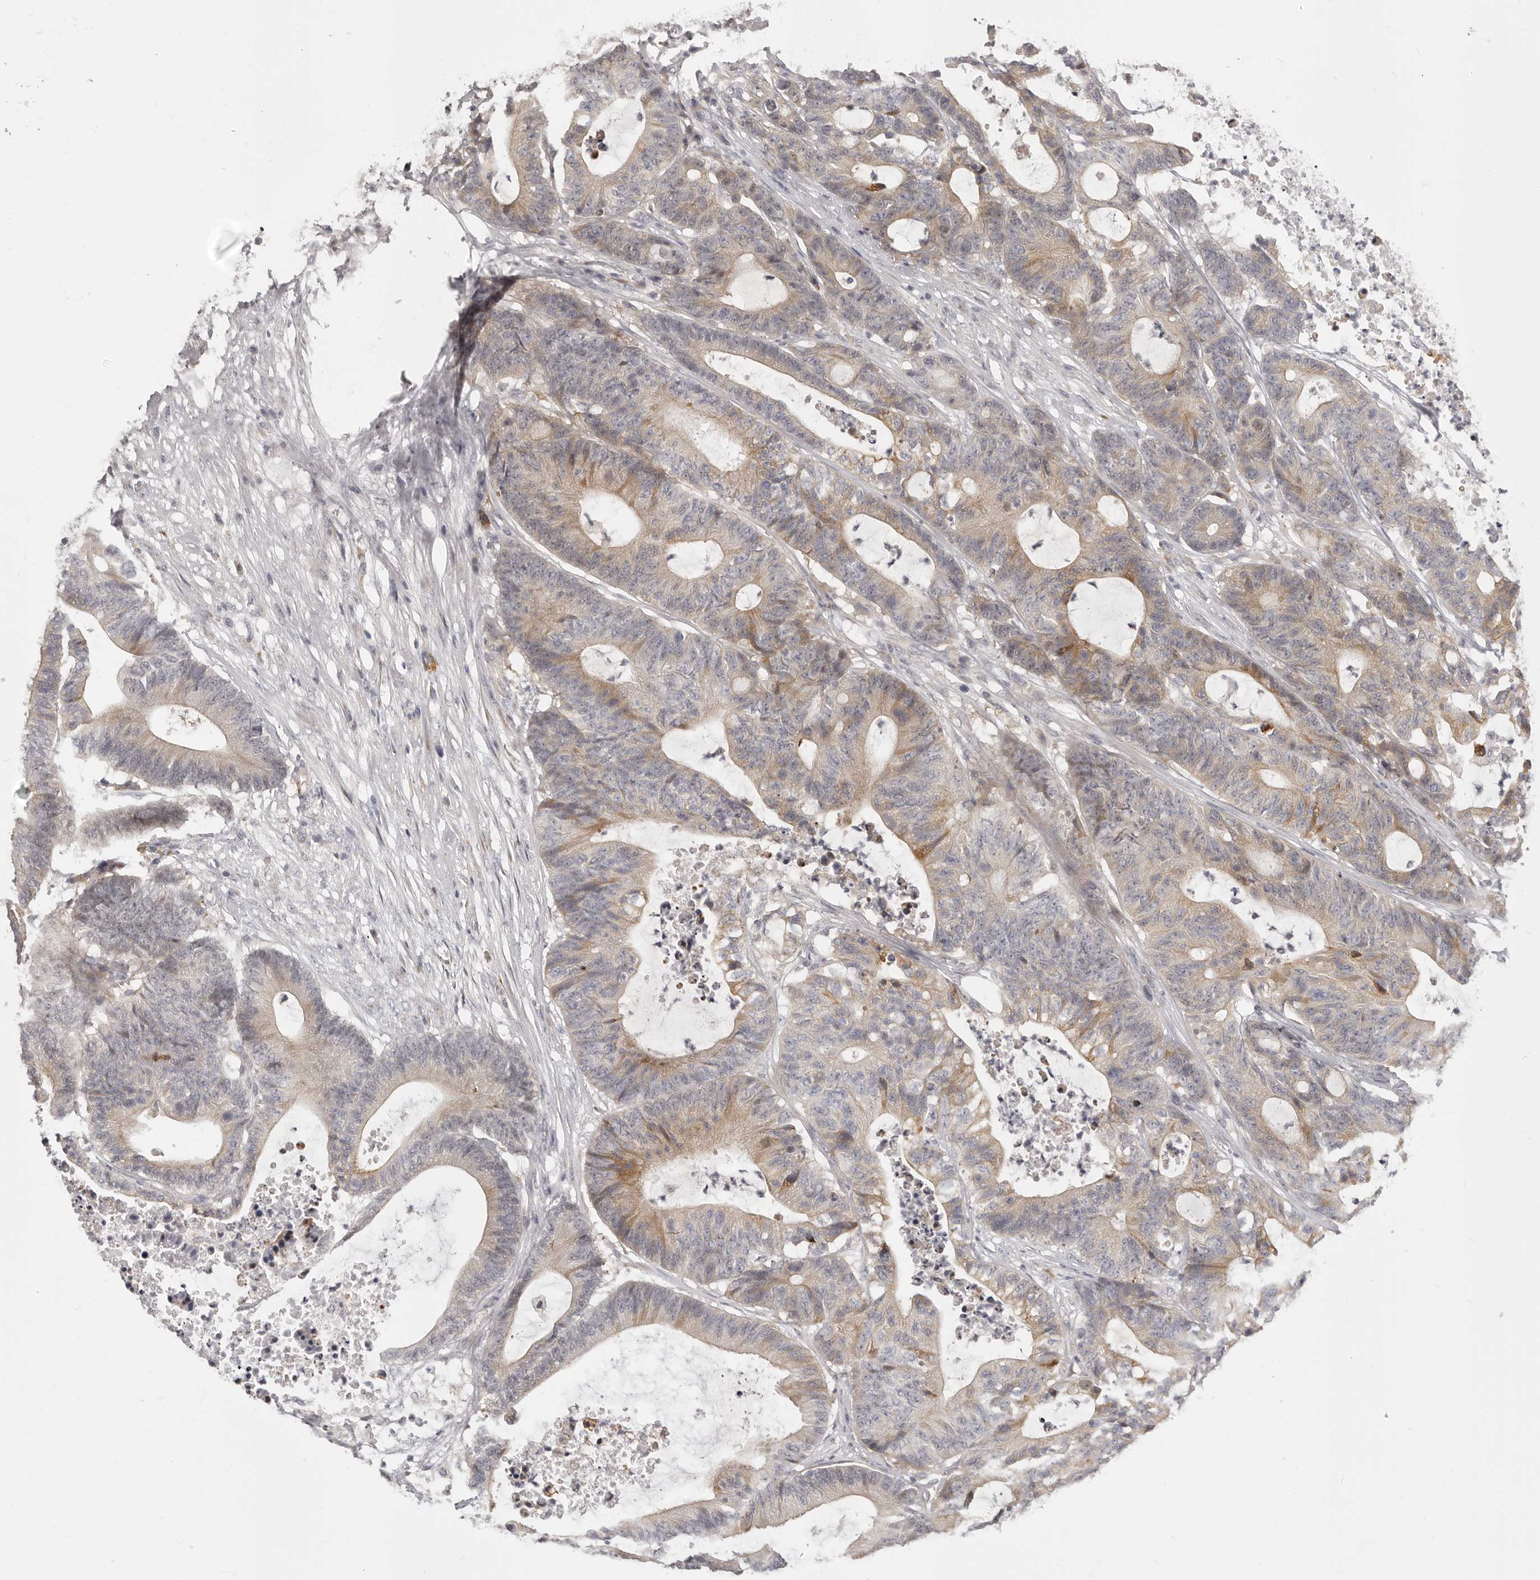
{"staining": {"intensity": "moderate", "quantity": "<25%", "location": "cytoplasmic/membranous"}, "tissue": "colorectal cancer", "cell_type": "Tumor cells", "image_type": "cancer", "snomed": [{"axis": "morphology", "description": "Adenocarcinoma, NOS"}, {"axis": "topography", "description": "Colon"}], "caption": "This is a histology image of immunohistochemistry staining of adenocarcinoma (colorectal), which shows moderate staining in the cytoplasmic/membranous of tumor cells.", "gene": "OTUD3", "patient": {"sex": "female", "age": 84}}